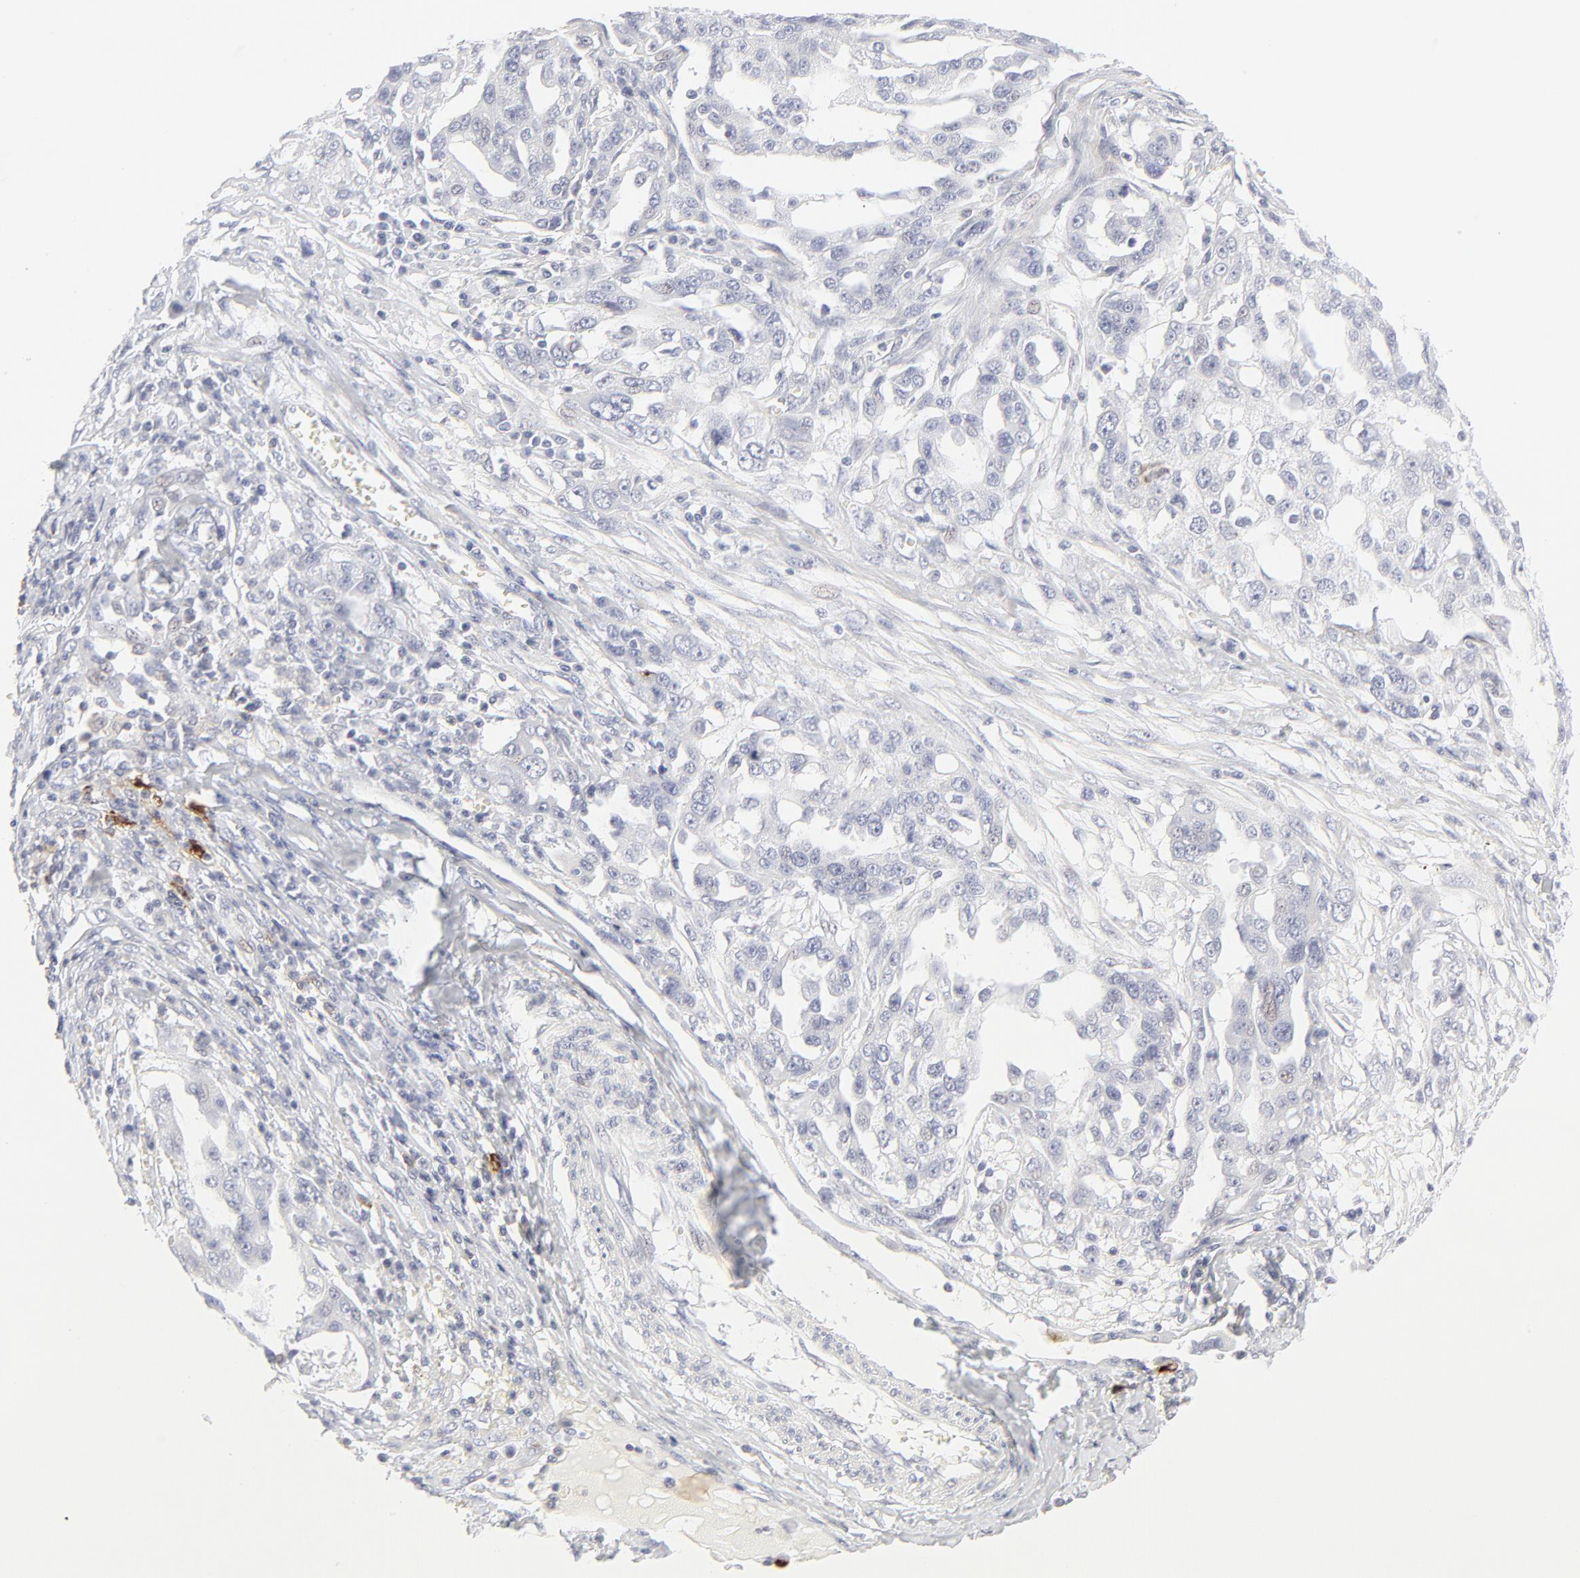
{"staining": {"intensity": "negative", "quantity": "none", "location": "none"}, "tissue": "ovarian cancer", "cell_type": "Tumor cells", "image_type": "cancer", "snomed": [{"axis": "morphology", "description": "Carcinoma, endometroid"}, {"axis": "topography", "description": "Ovary"}], "caption": "Tumor cells show no significant staining in endometroid carcinoma (ovarian).", "gene": "CCR7", "patient": {"sex": "female", "age": 75}}